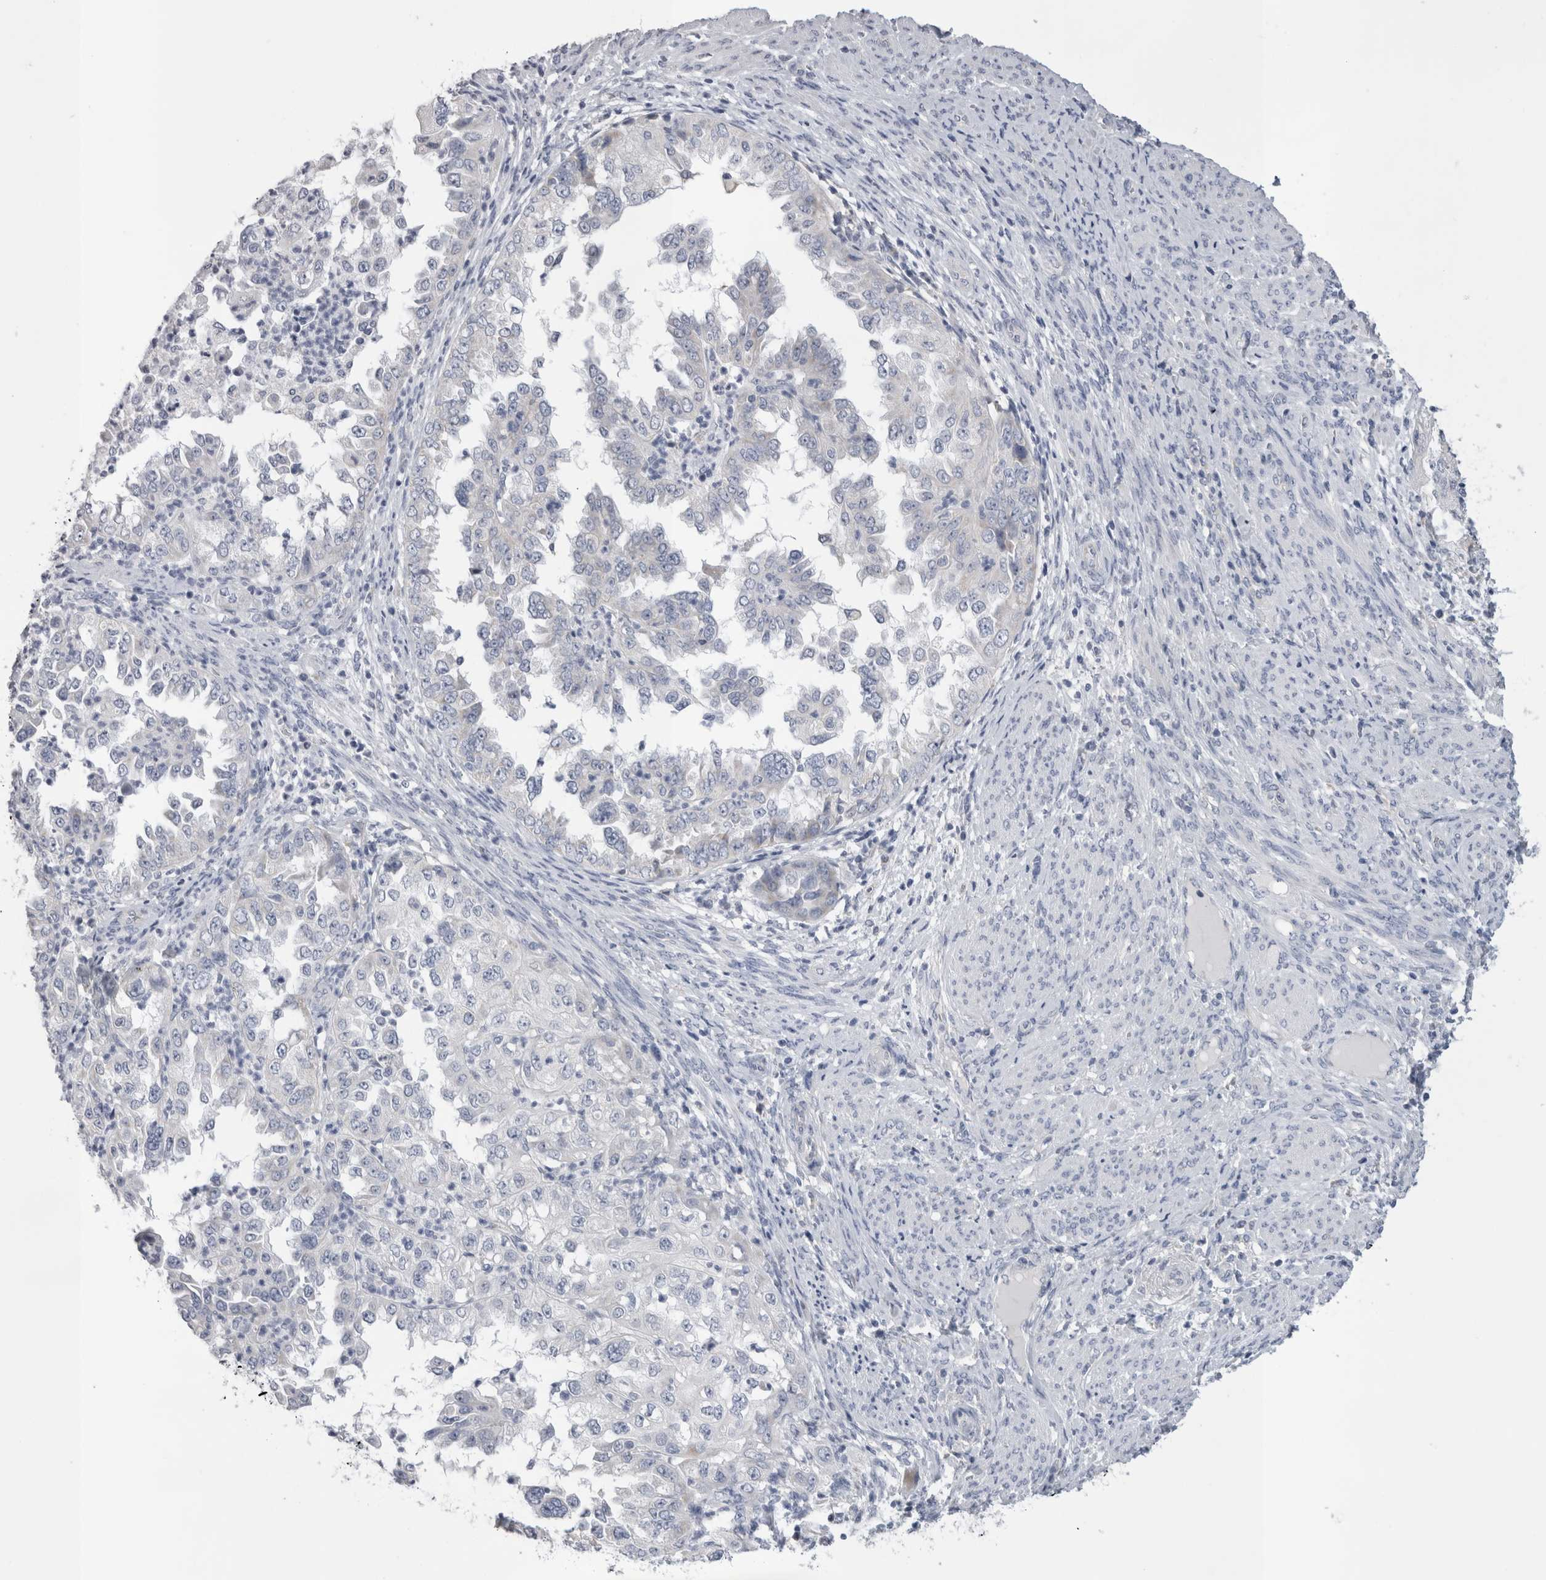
{"staining": {"intensity": "negative", "quantity": "none", "location": "none"}, "tissue": "endometrial cancer", "cell_type": "Tumor cells", "image_type": "cancer", "snomed": [{"axis": "morphology", "description": "Adenocarcinoma, NOS"}, {"axis": "topography", "description": "Endometrium"}], "caption": "A micrograph of endometrial adenocarcinoma stained for a protein exhibits no brown staining in tumor cells.", "gene": "DHRS4", "patient": {"sex": "female", "age": 85}}